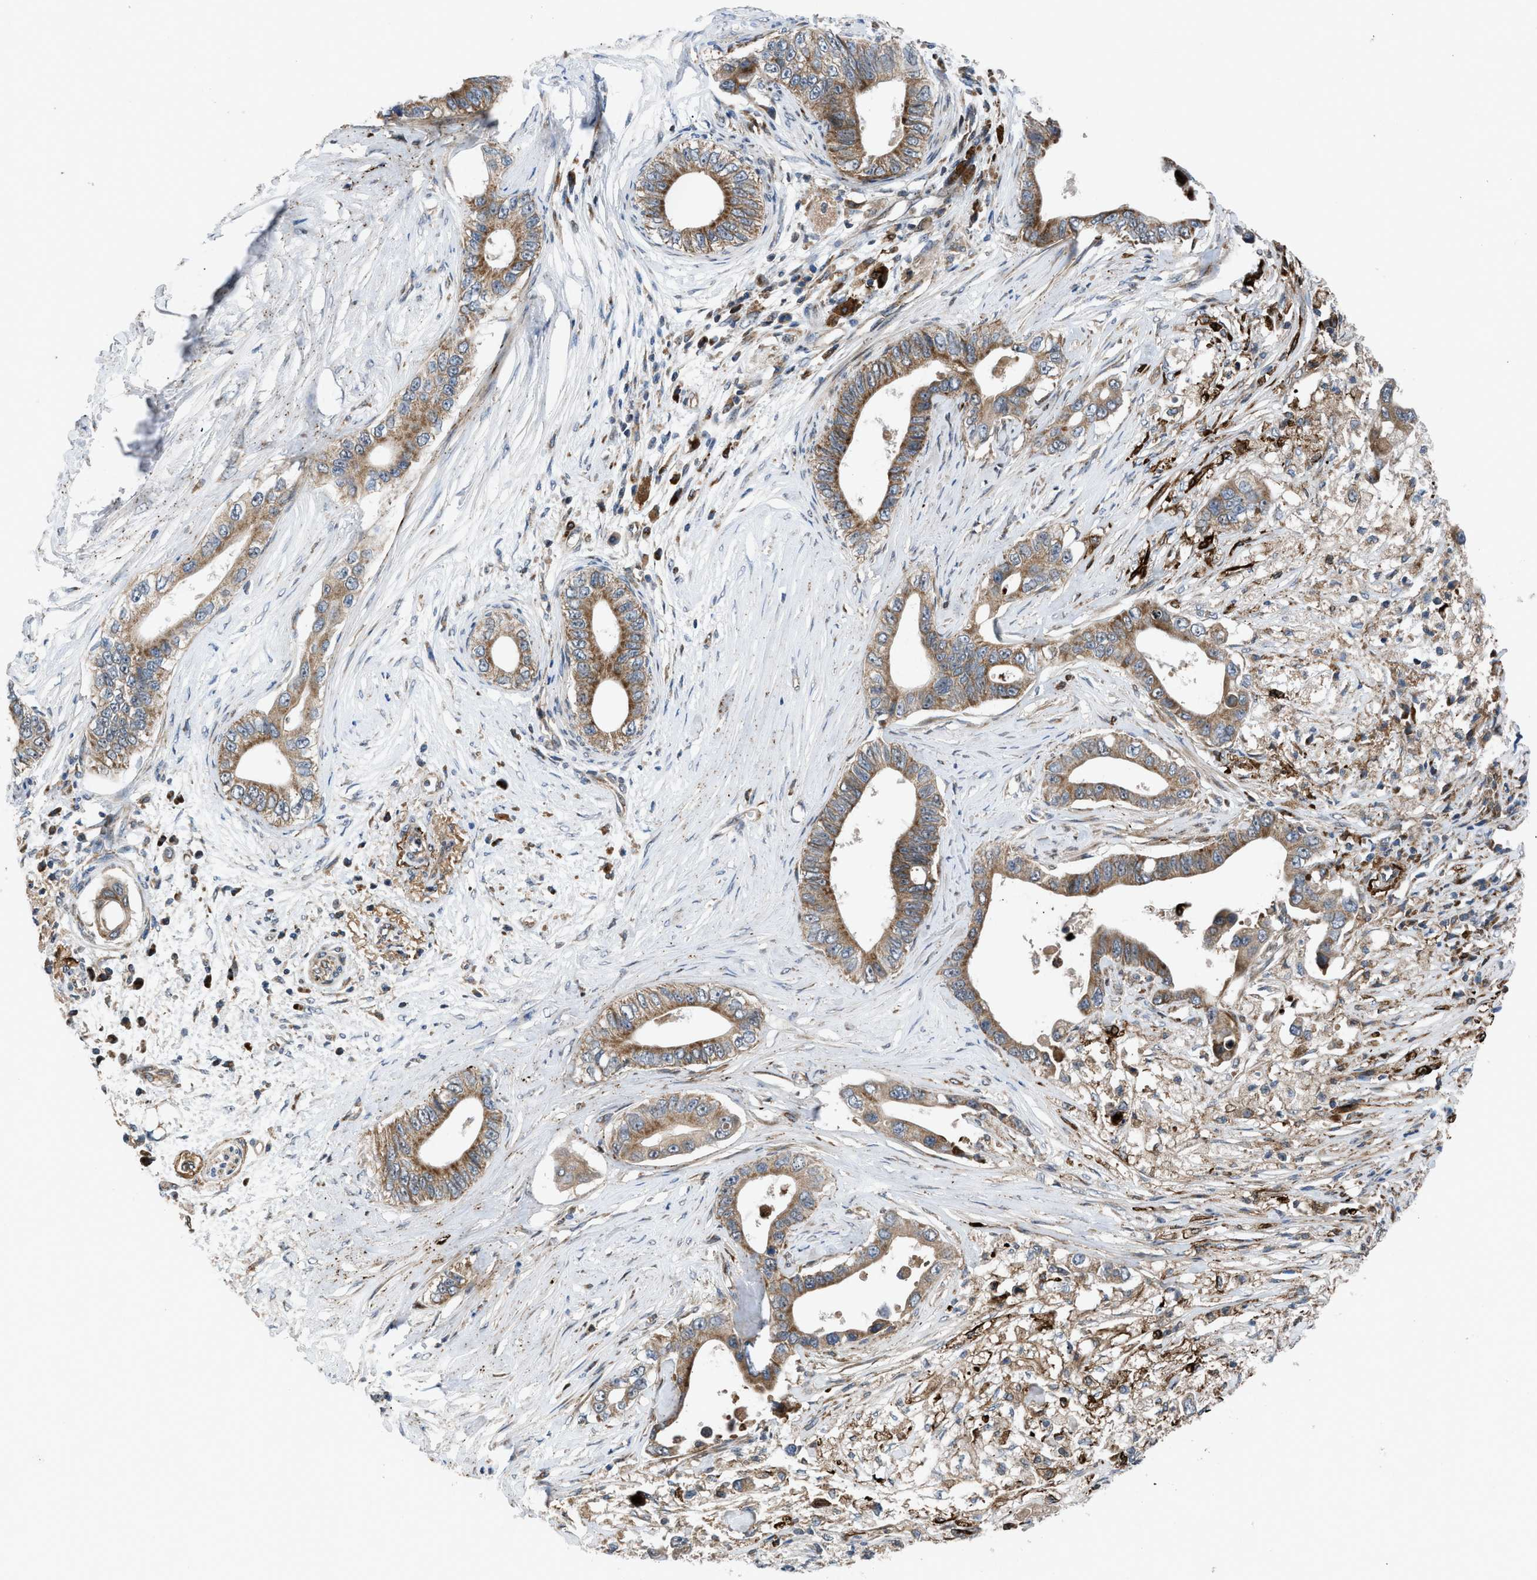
{"staining": {"intensity": "moderate", "quantity": ">75%", "location": "cytoplasmic/membranous"}, "tissue": "pancreatic cancer", "cell_type": "Tumor cells", "image_type": "cancer", "snomed": [{"axis": "morphology", "description": "Adenocarcinoma, NOS"}, {"axis": "topography", "description": "Pancreas"}], "caption": "Immunohistochemical staining of human pancreatic cancer demonstrates medium levels of moderate cytoplasmic/membranous expression in about >75% of tumor cells. (Stains: DAB (3,3'-diaminobenzidine) in brown, nuclei in blue, Microscopy: brightfield microscopy at high magnification).", "gene": "AP3M2", "patient": {"sex": "male", "age": 77}}